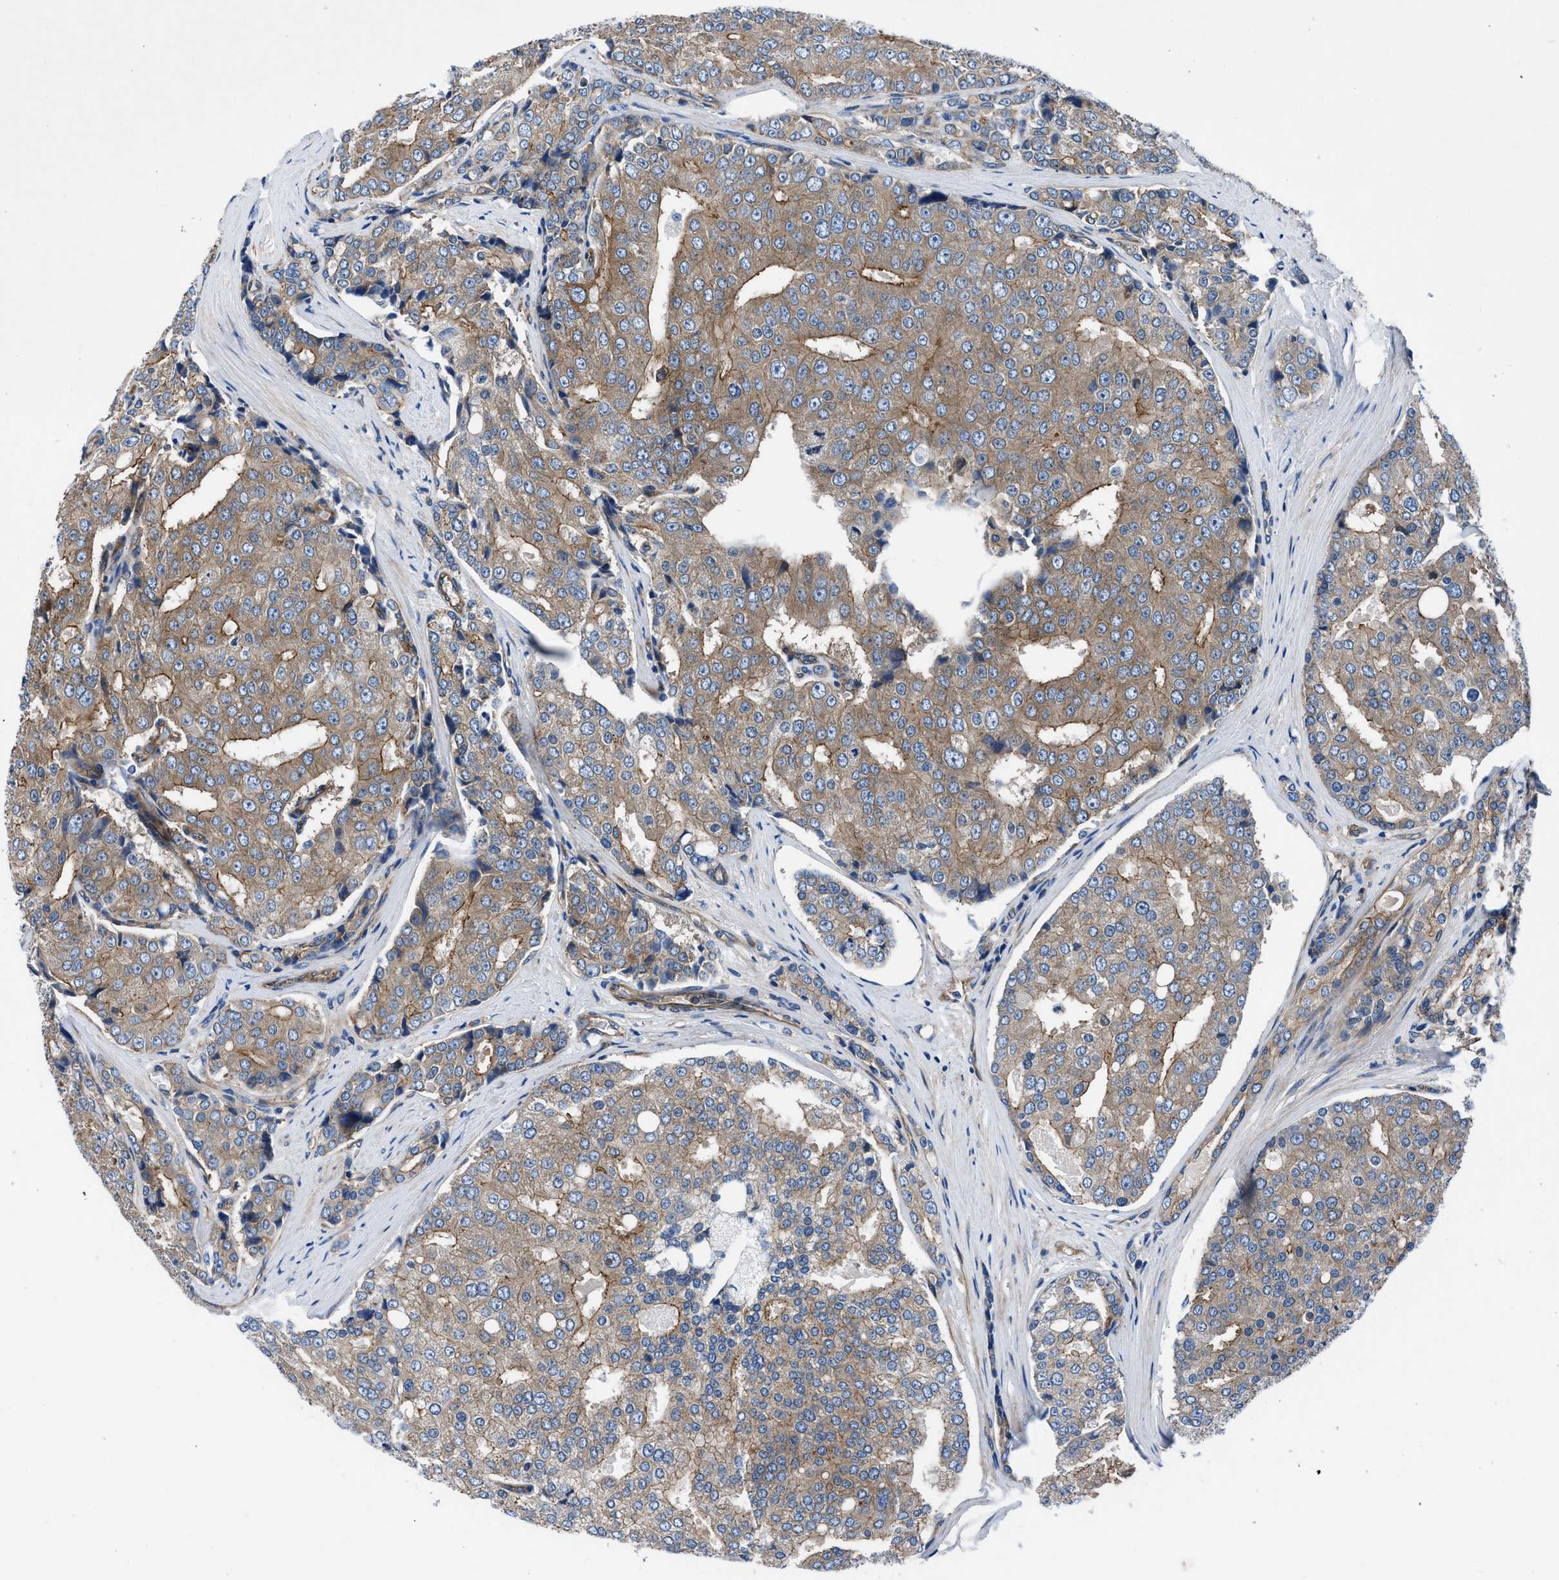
{"staining": {"intensity": "moderate", "quantity": ">75%", "location": "cytoplasmic/membranous"}, "tissue": "prostate cancer", "cell_type": "Tumor cells", "image_type": "cancer", "snomed": [{"axis": "morphology", "description": "Adenocarcinoma, High grade"}, {"axis": "topography", "description": "Prostate"}], "caption": "Immunohistochemistry (IHC) staining of prostate adenocarcinoma (high-grade), which exhibits medium levels of moderate cytoplasmic/membranous expression in approximately >75% of tumor cells indicating moderate cytoplasmic/membranous protein positivity. The staining was performed using DAB (brown) for protein detection and nuclei were counterstained in hematoxylin (blue).", "gene": "TRIP4", "patient": {"sex": "male", "age": 50}}